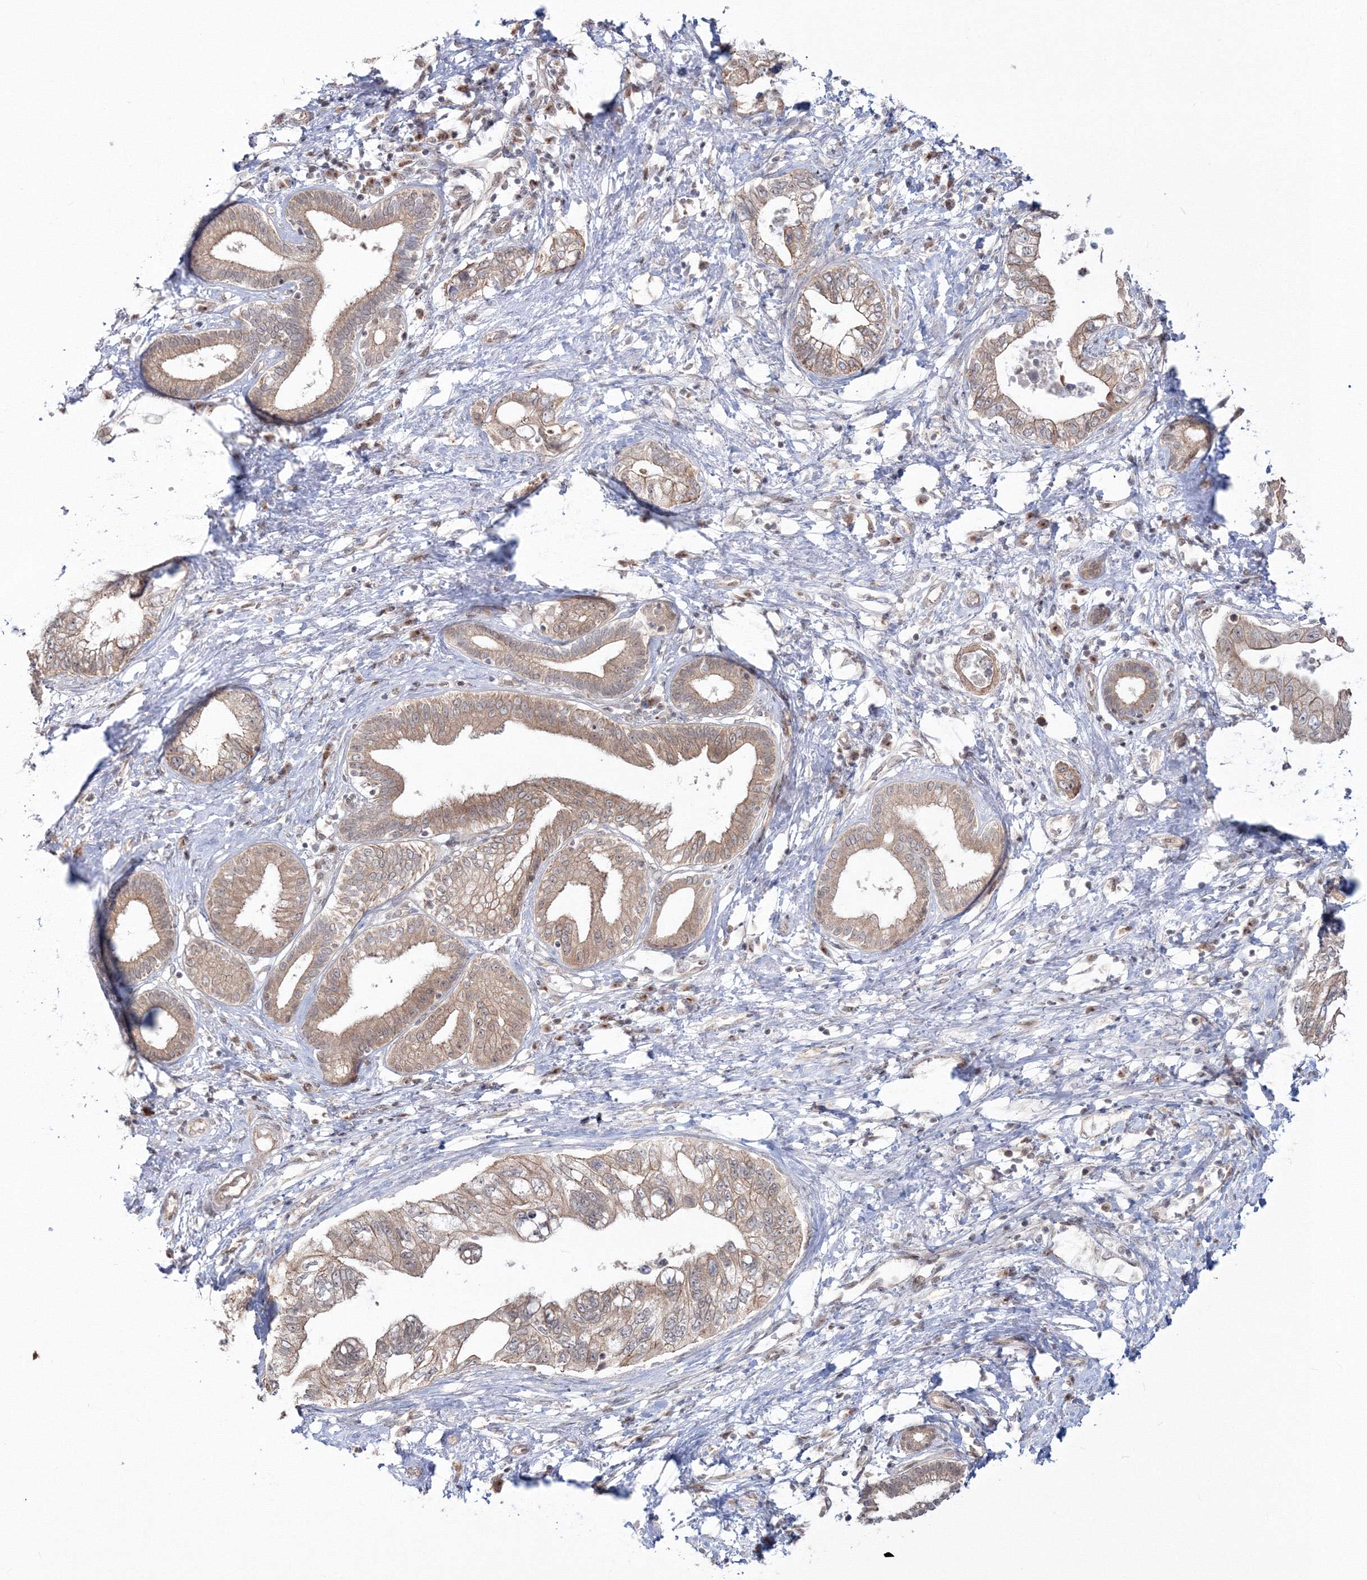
{"staining": {"intensity": "moderate", "quantity": ">75%", "location": "cytoplasmic/membranous"}, "tissue": "pancreatic cancer", "cell_type": "Tumor cells", "image_type": "cancer", "snomed": [{"axis": "morphology", "description": "Adenocarcinoma, NOS"}, {"axis": "topography", "description": "Pancreas"}], "caption": "Tumor cells demonstrate medium levels of moderate cytoplasmic/membranous expression in about >75% of cells in pancreatic adenocarcinoma.", "gene": "ZFAND6", "patient": {"sex": "female", "age": 73}}